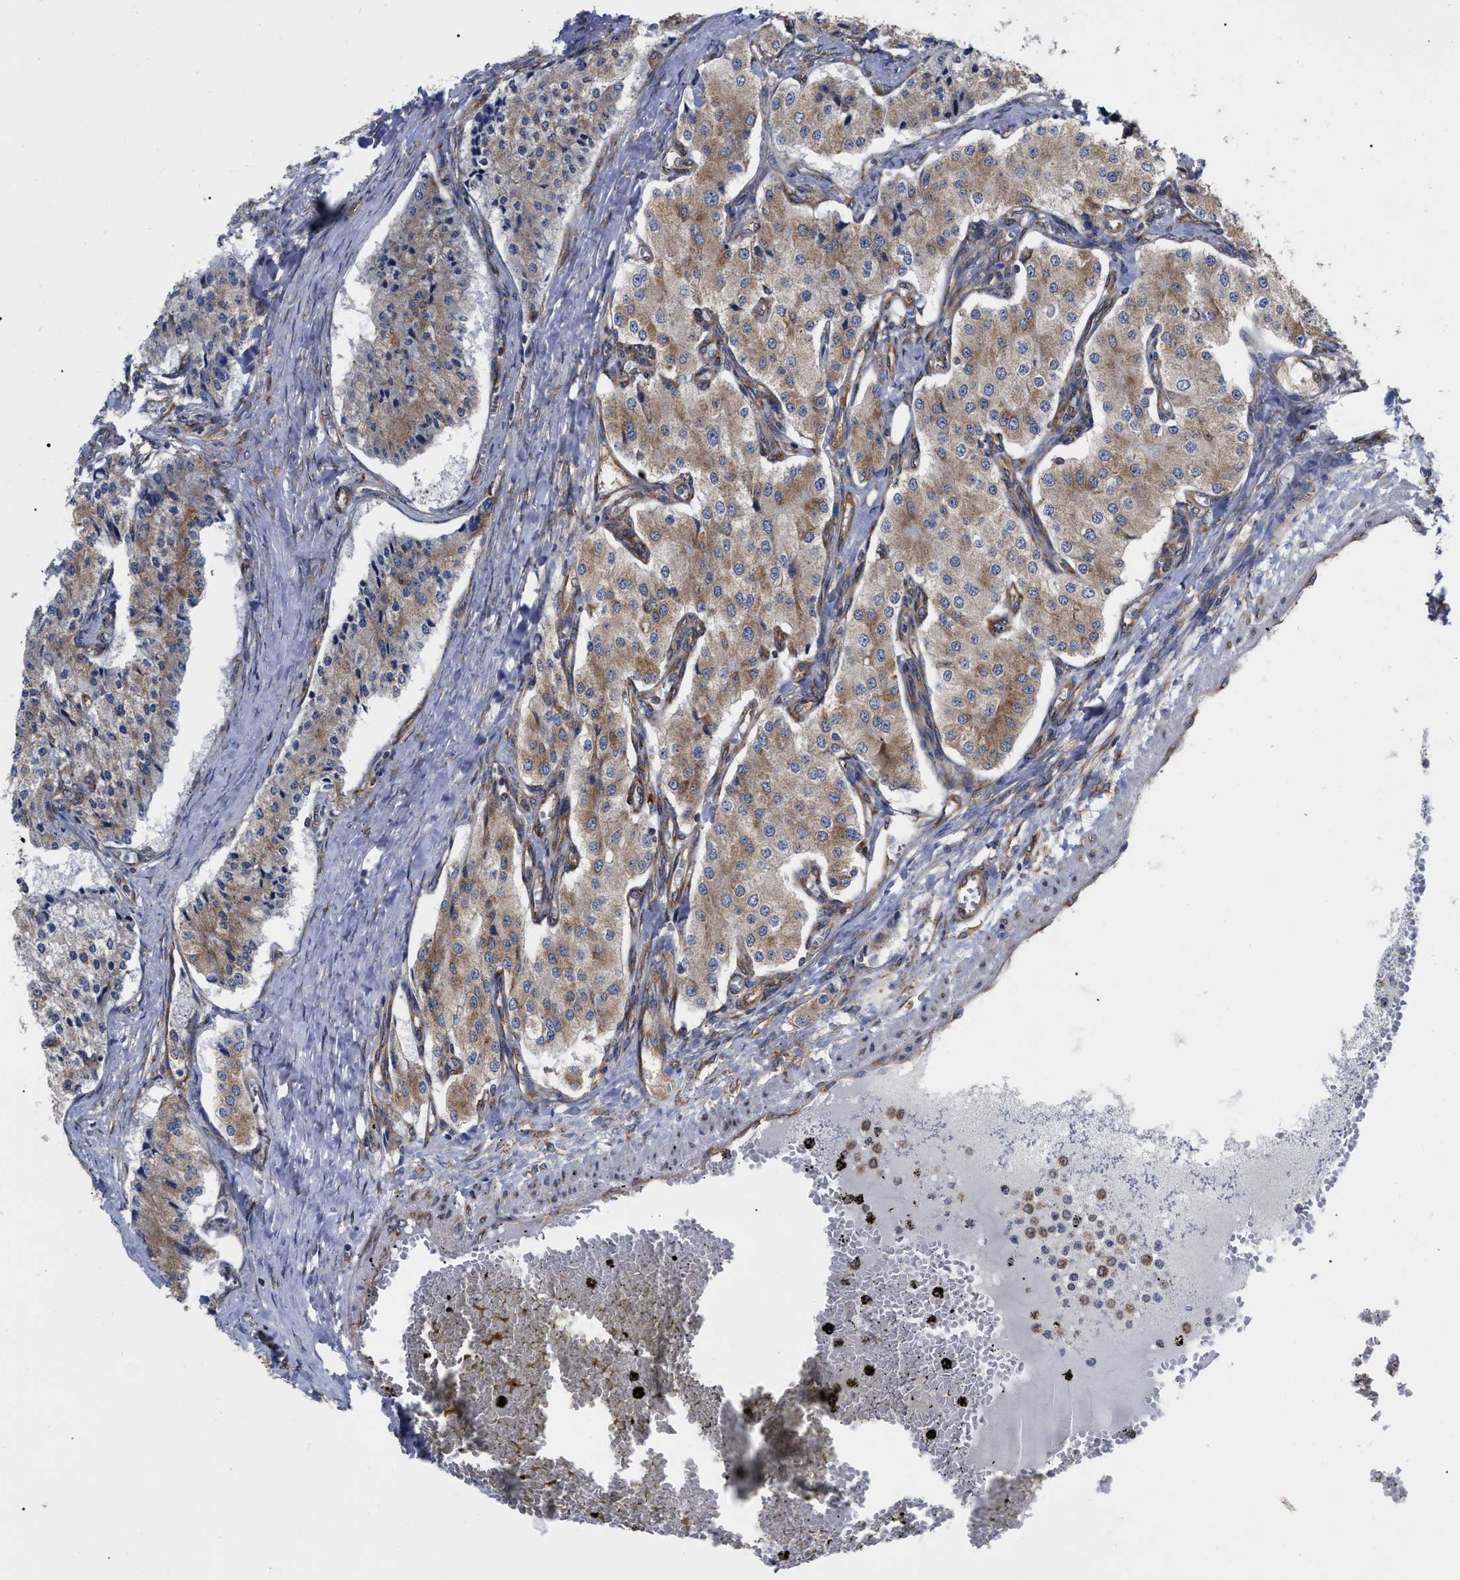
{"staining": {"intensity": "moderate", "quantity": ">75%", "location": "cytoplasmic/membranous"}, "tissue": "carcinoid", "cell_type": "Tumor cells", "image_type": "cancer", "snomed": [{"axis": "morphology", "description": "Carcinoid, malignant, NOS"}, {"axis": "topography", "description": "Colon"}], "caption": "Immunohistochemistry histopathology image of human carcinoid stained for a protein (brown), which demonstrates medium levels of moderate cytoplasmic/membranous positivity in approximately >75% of tumor cells.", "gene": "FAM120A", "patient": {"sex": "female", "age": 52}}